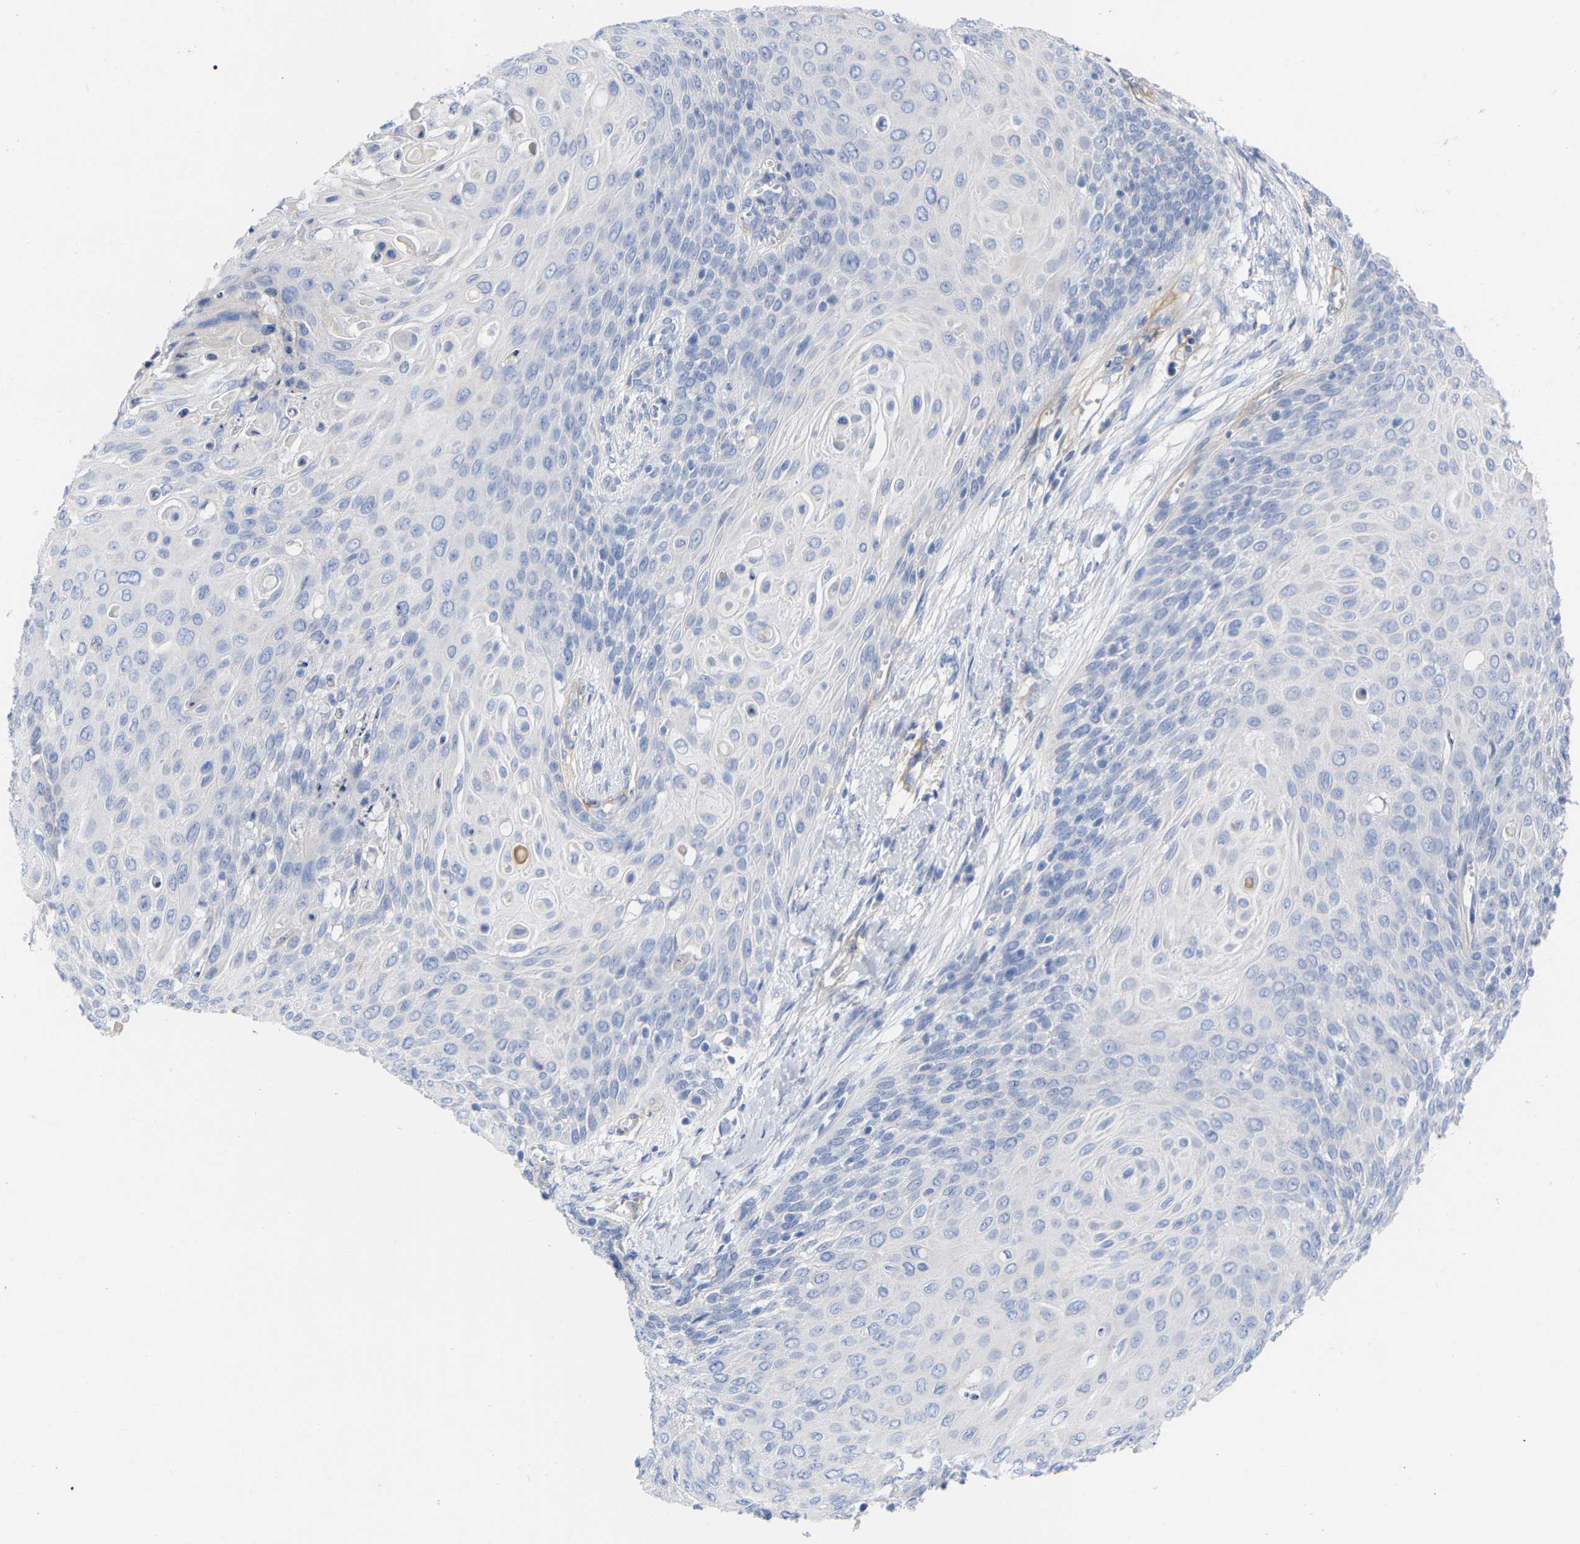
{"staining": {"intensity": "negative", "quantity": "none", "location": "none"}, "tissue": "cervical cancer", "cell_type": "Tumor cells", "image_type": "cancer", "snomed": [{"axis": "morphology", "description": "Squamous cell carcinoma, NOS"}, {"axis": "topography", "description": "Cervix"}], "caption": "DAB immunohistochemical staining of cervical squamous cell carcinoma displays no significant staining in tumor cells.", "gene": "HAPLN1", "patient": {"sex": "female", "age": 39}}